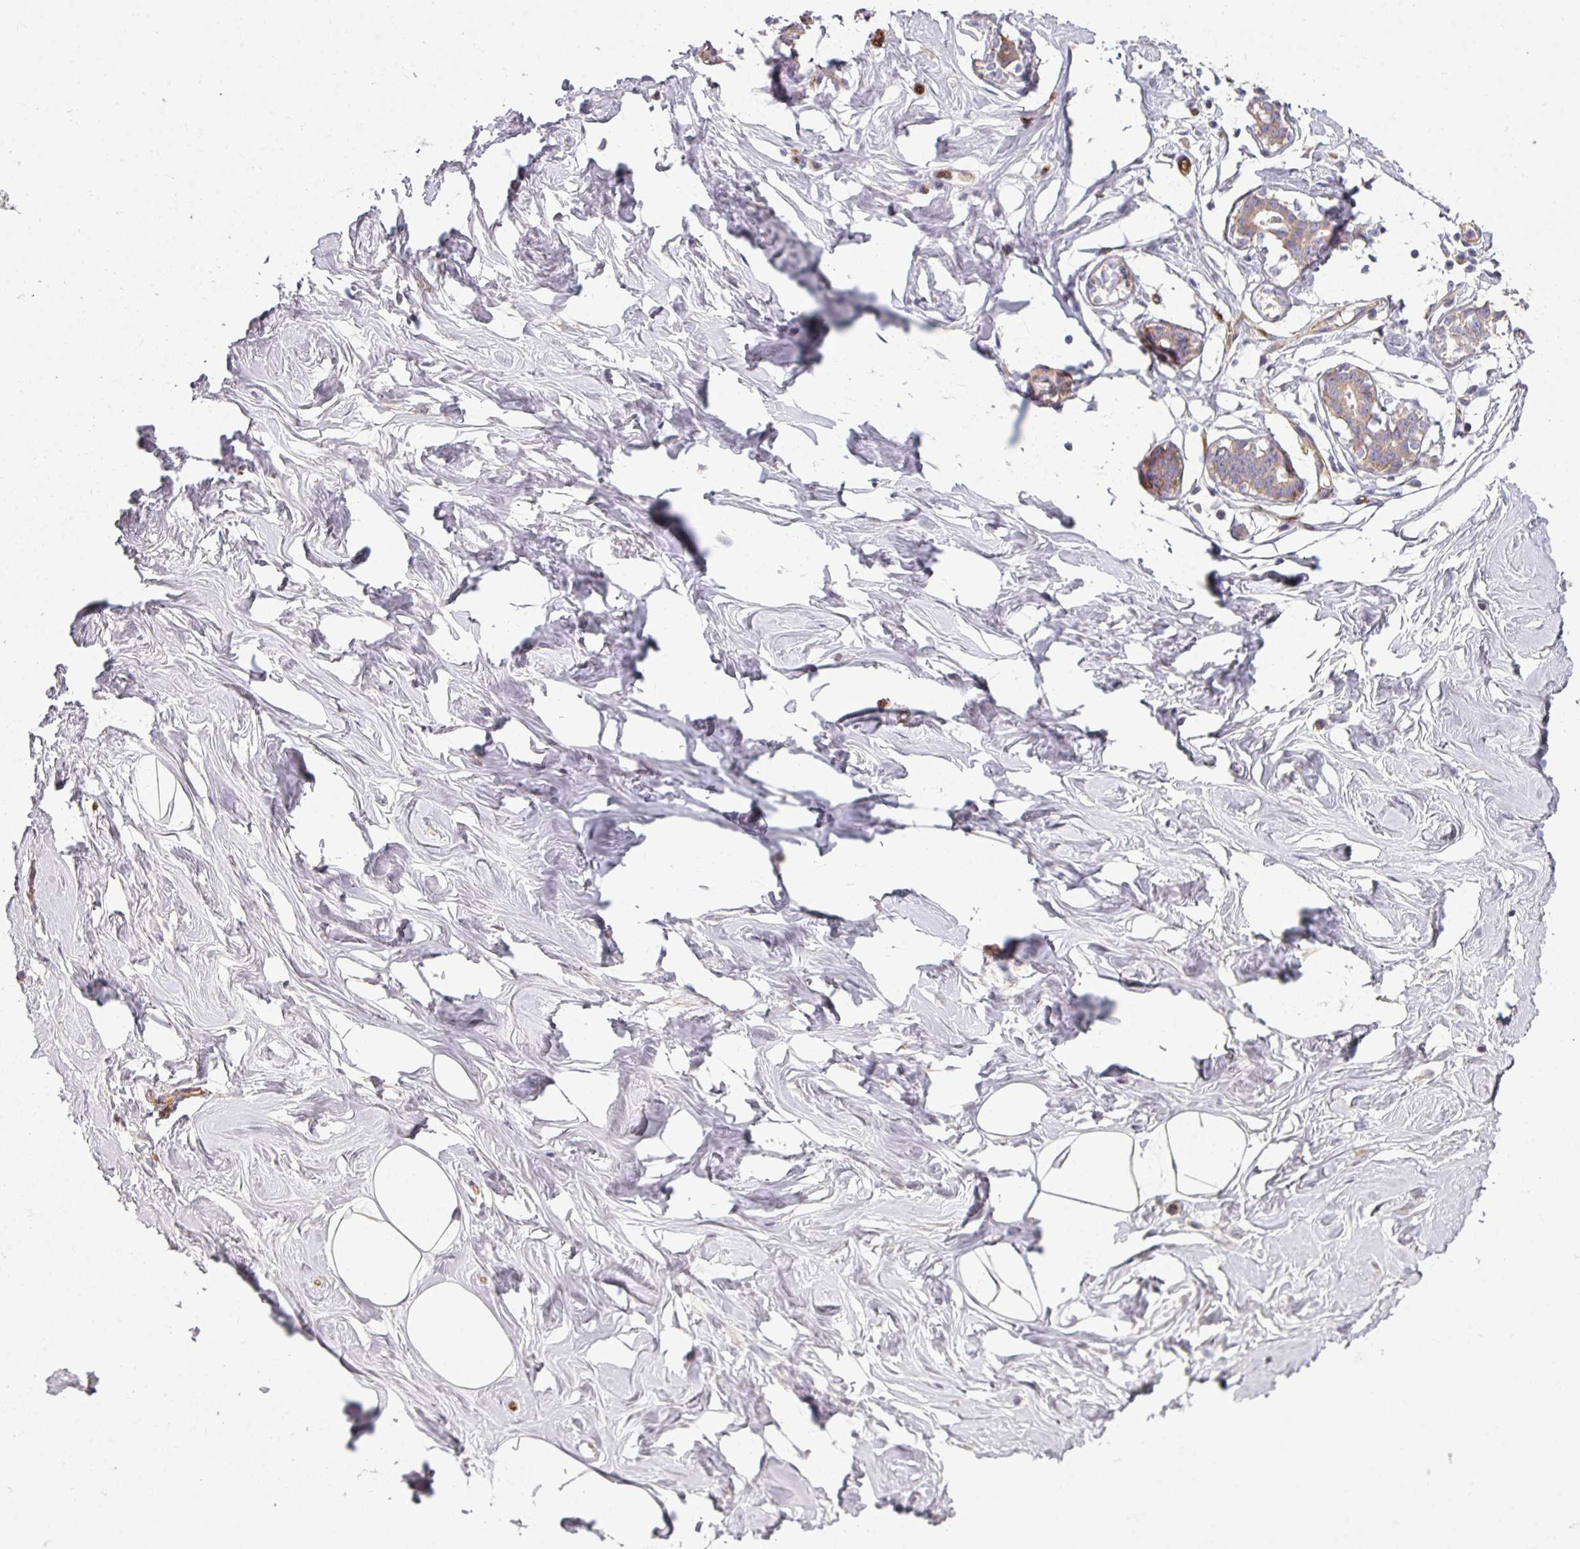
{"staining": {"intensity": "weak", "quantity": "<25%", "location": "cytoplasmic/membranous"}, "tissue": "breast", "cell_type": "Adipocytes", "image_type": "normal", "snomed": [{"axis": "morphology", "description": "Normal tissue, NOS"}, {"axis": "morphology", "description": "Adenoma, NOS"}, {"axis": "topography", "description": "Breast"}], "caption": "Micrograph shows no protein positivity in adipocytes of normal breast. Nuclei are stained in blue.", "gene": "PCDH1", "patient": {"sex": "female", "age": 23}}